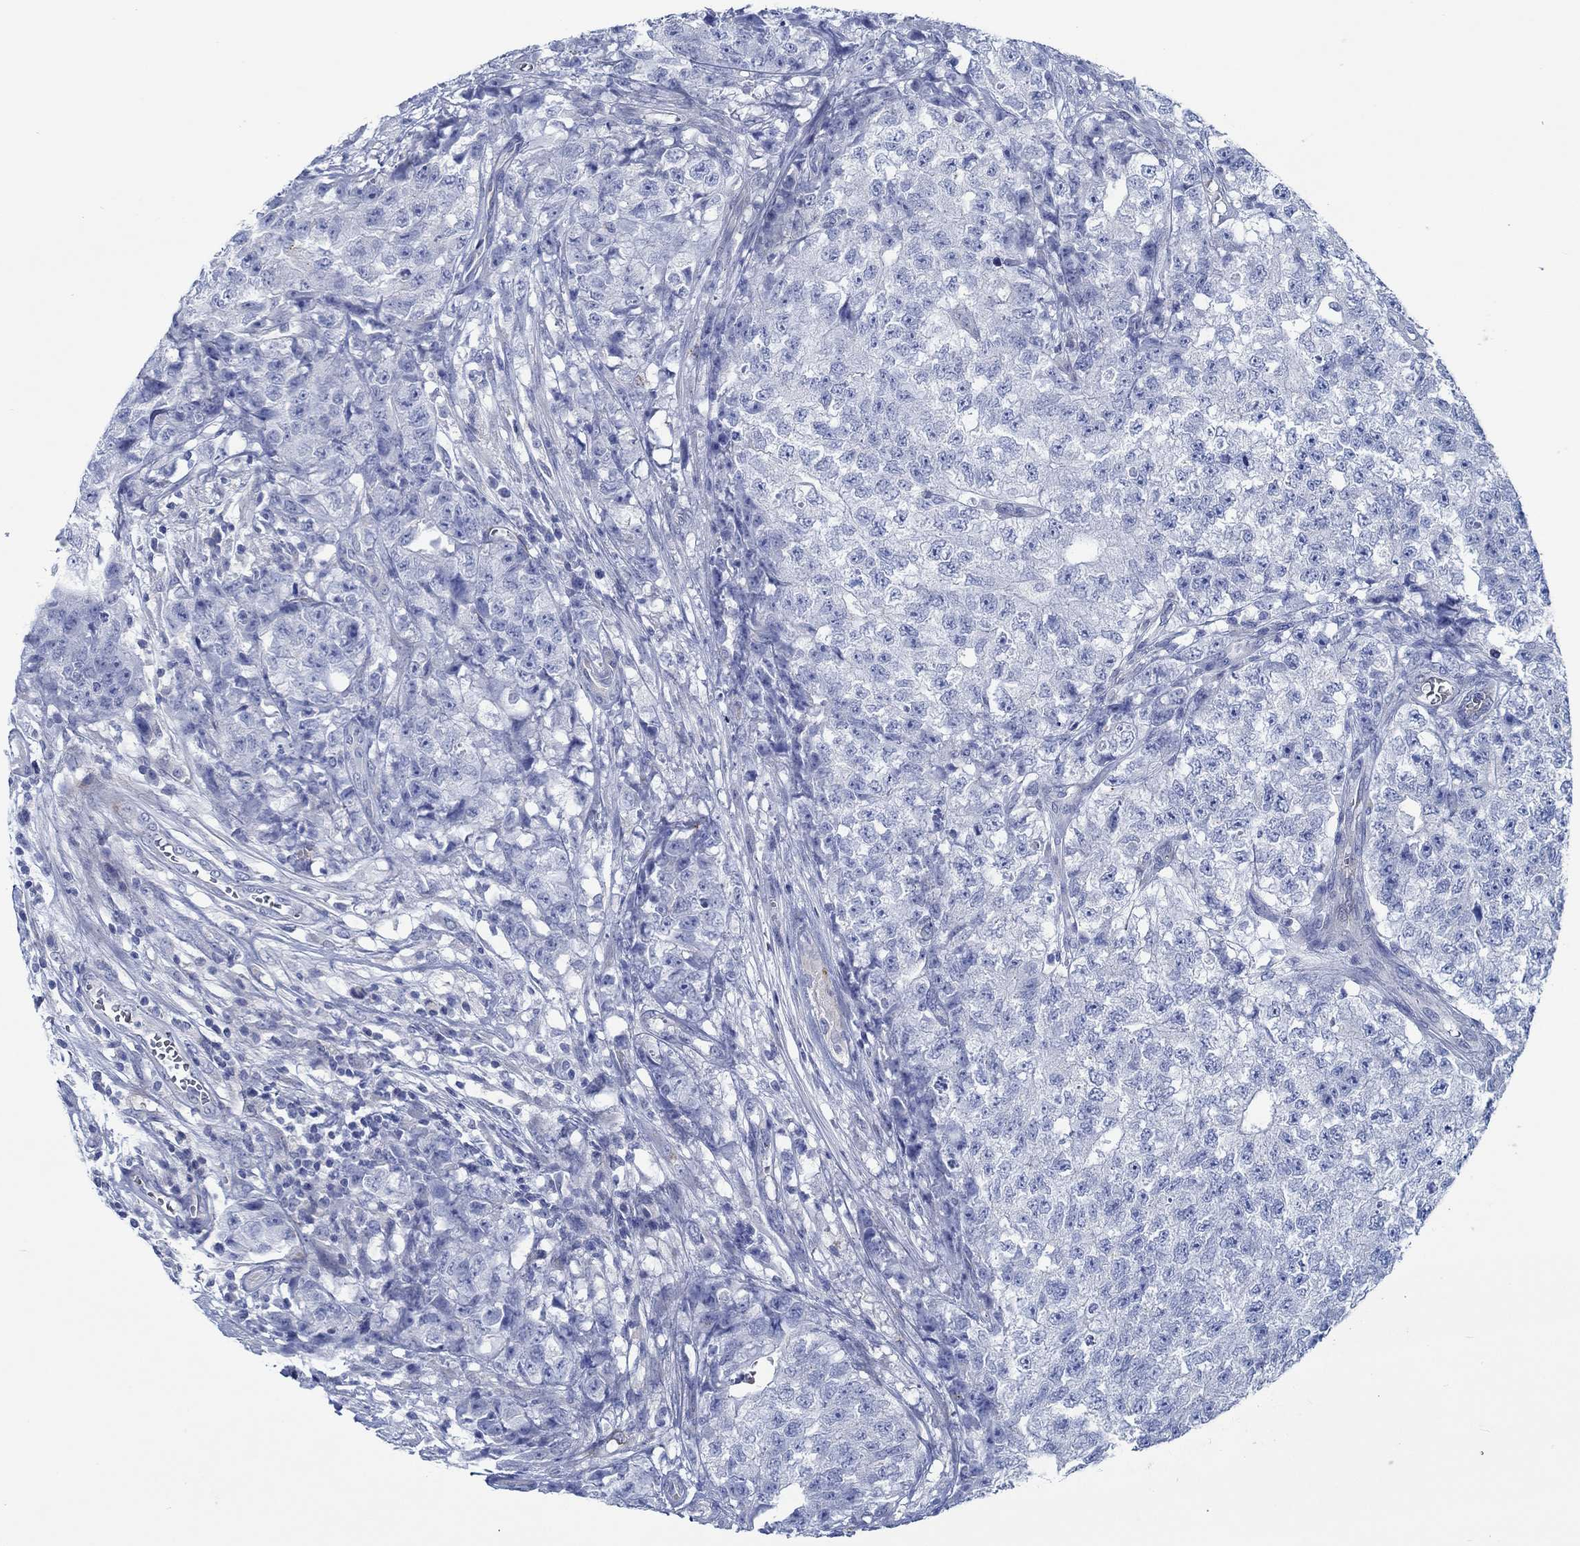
{"staining": {"intensity": "negative", "quantity": "none", "location": "none"}, "tissue": "testis cancer", "cell_type": "Tumor cells", "image_type": "cancer", "snomed": [{"axis": "morphology", "description": "Seminoma, NOS"}, {"axis": "morphology", "description": "Carcinoma, Embryonal, NOS"}, {"axis": "topography", "description": "Testis"}], "caption": "Protein analysis of testis cancer (seminoma) reveals no significant staining in tumor cells.", "gene": "SVEP1", "patient": {"sex": "male", "age": 22}}